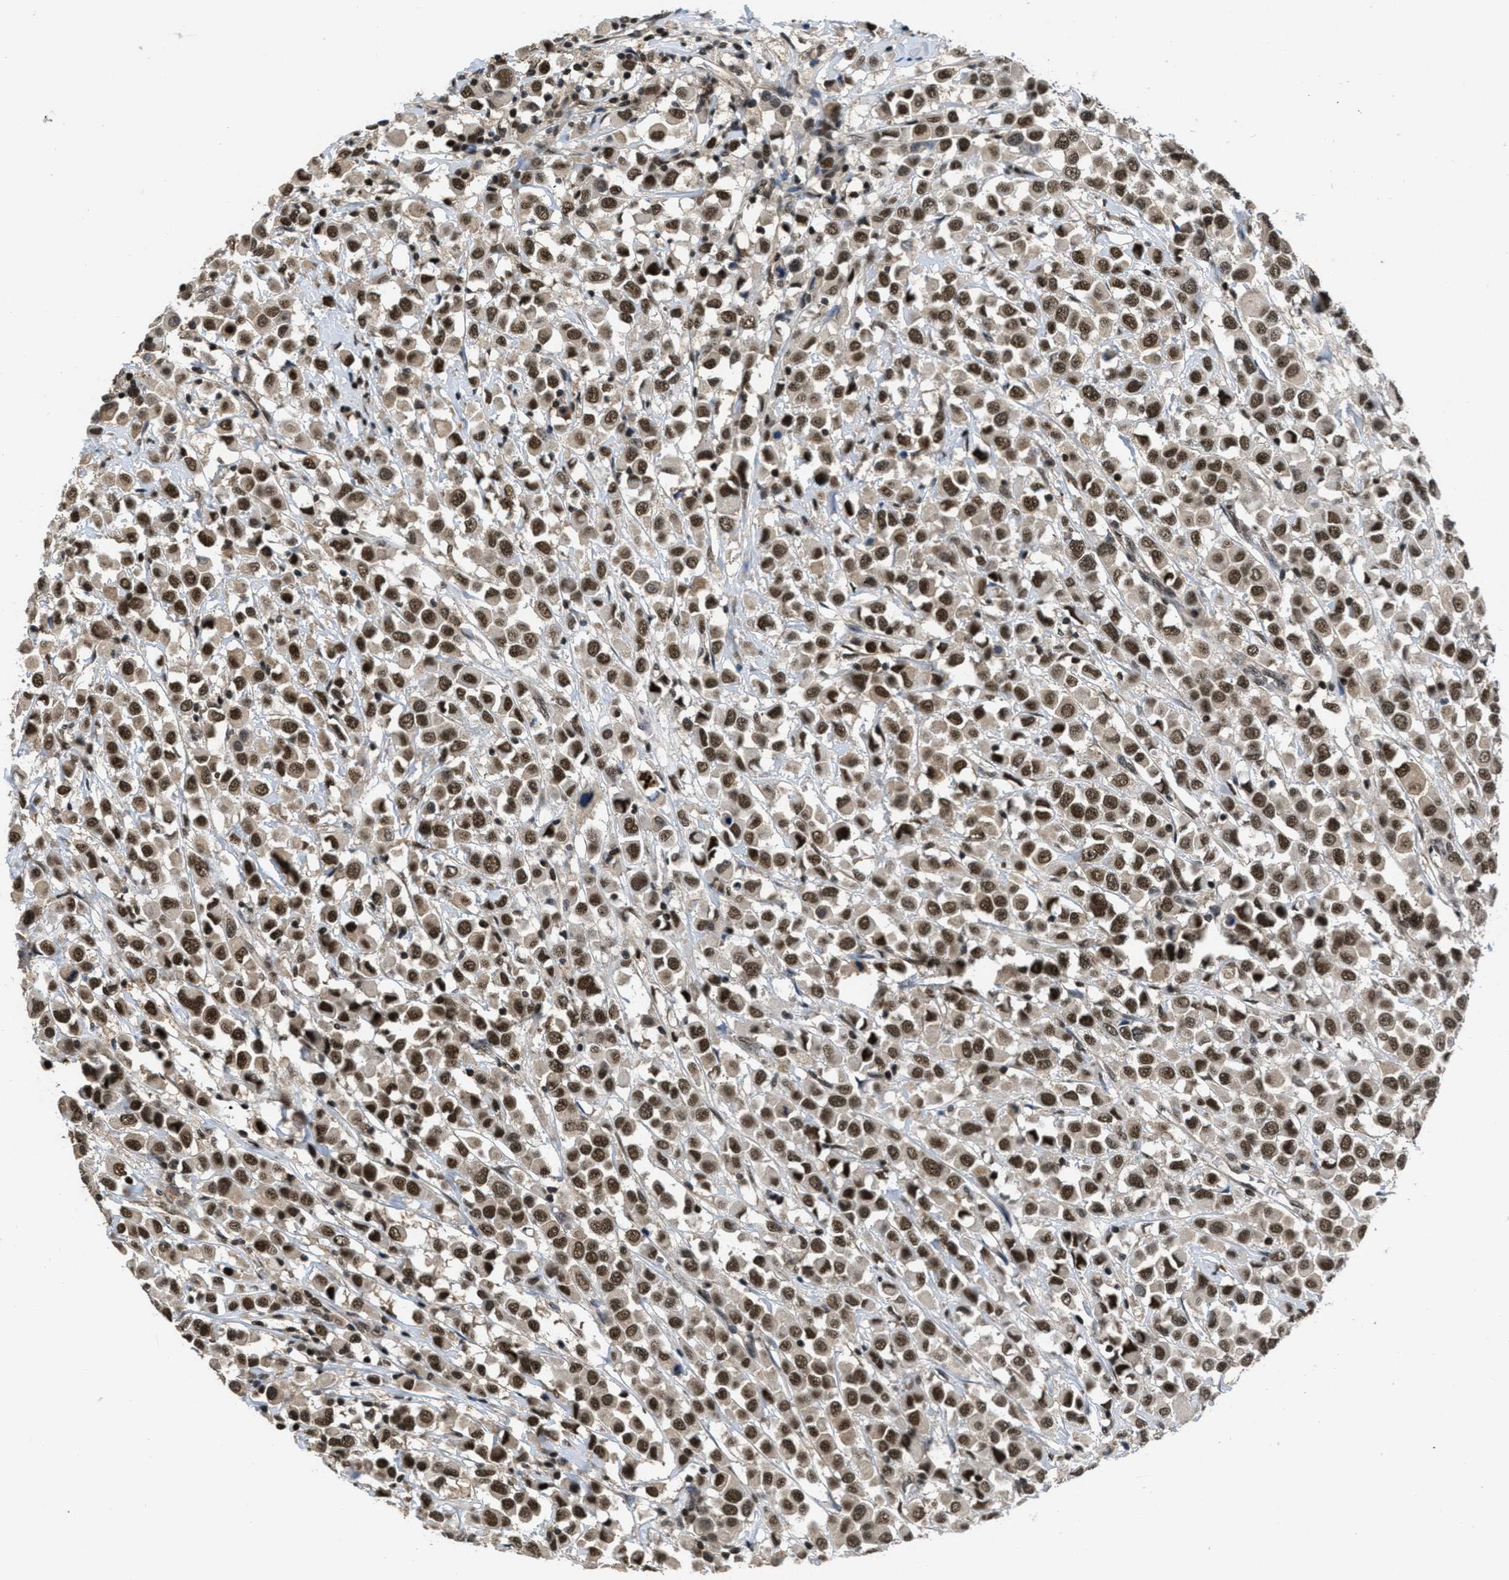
{"staining": {"intensity": "strong", "quantity": ">75%", "location": "cytoplasmic/membranous,nuclear"}, "tissue": "breast cancer", "cell_type": "Tumor cells", "image_type": "cancer", "snomed": [{"axis": "morphology", "description": "Duct carcinoma"}, {"axis": "topography", "description": "Breast"}], "caption": "IHC micrograph of human breast cancer stained for a protein (brown), which shows high levels of strong cytoplasmic/membranous and nuclear staining in about >75% of tumor cells.", "gene": "CUL4B", "patient": {"sex": "female", "age": 61}}